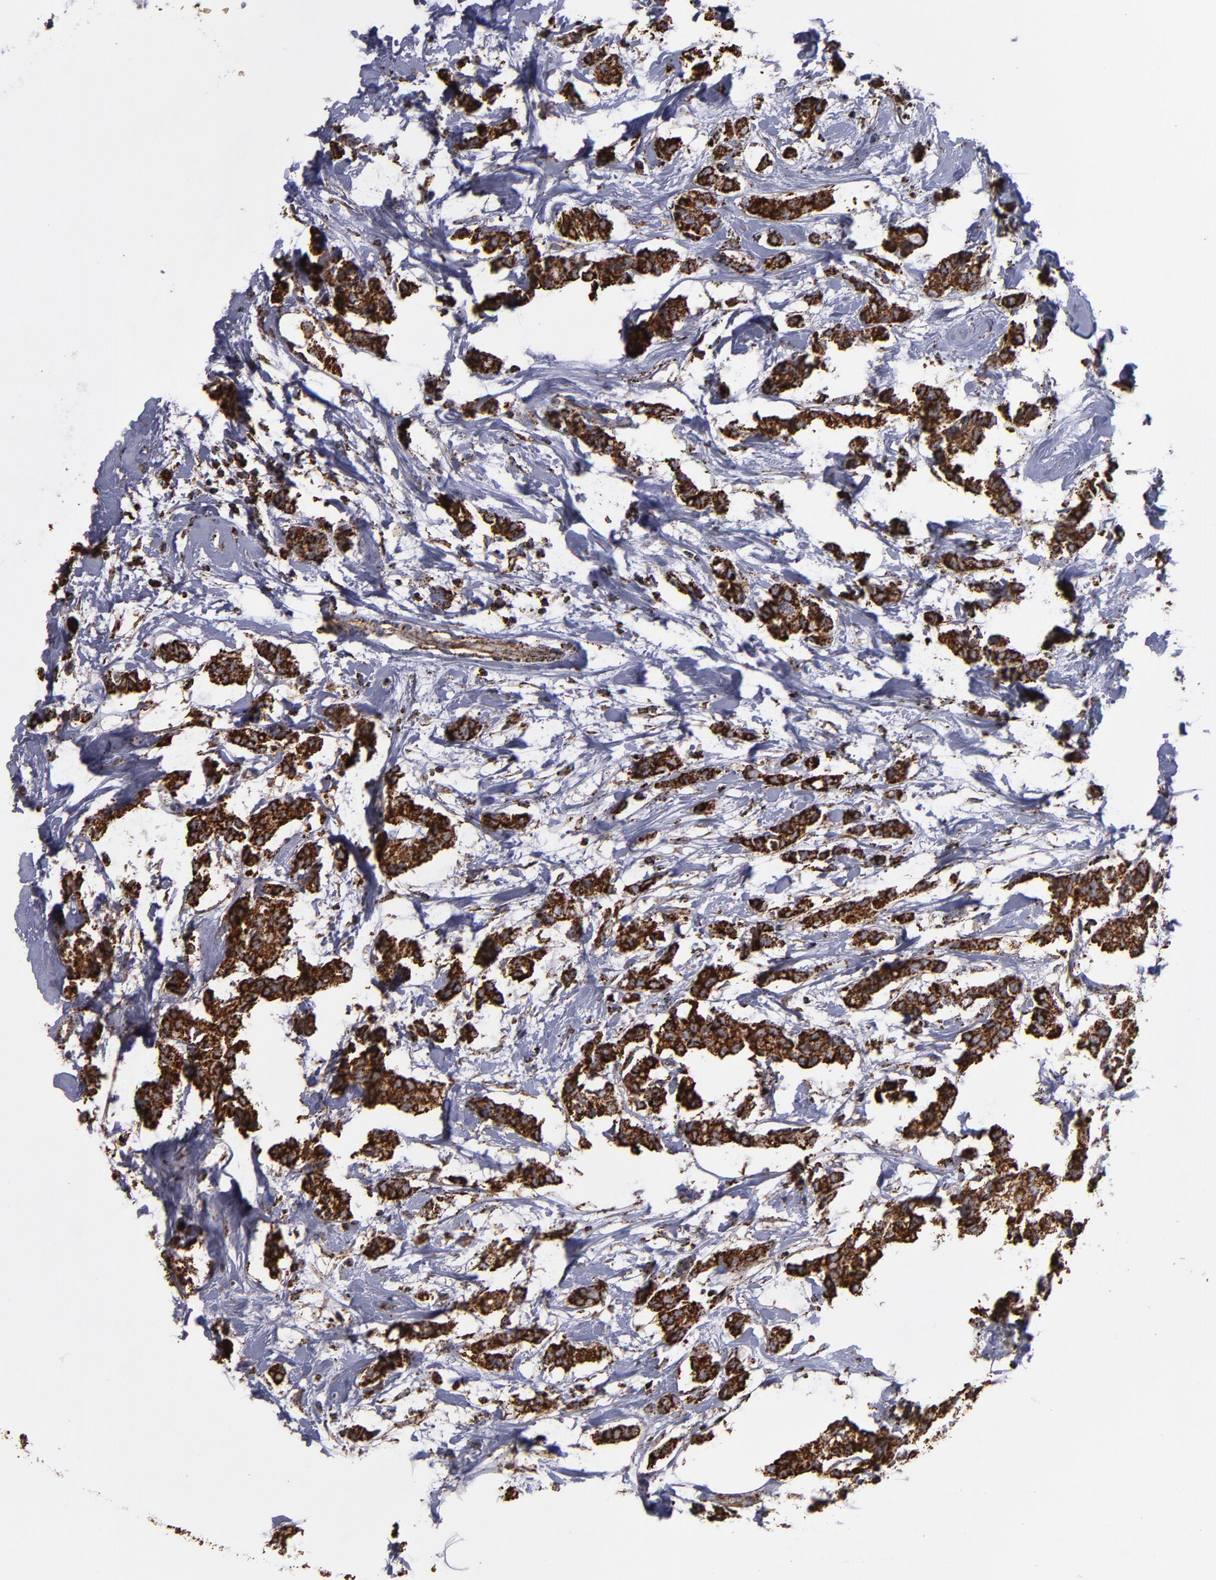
{"staining": {"intensity": "strong", "quantity": ">75%", "location": "cytoplasmic/membranous"}, "tissue": "breast cancer", "cell_type": "Tumor cells", "image_type": "cancer", "snomed": [{"axis": "morphology", "description": "Duct carcinoma"}, {"axis": "topography", "description": "Breast"}], "caption": "Protein expression analysis of human breast intraductal carcinoma reveals strong cytoplasmic/membranous staining in approximately >75% of tumor cells. The staining is performed using DAB brown chromogen to label protein expression. The nuclei are counter-stained blue using hematoxylin.", "gene": "SOD2", "patient": {"sex": "female", "age": 84}}